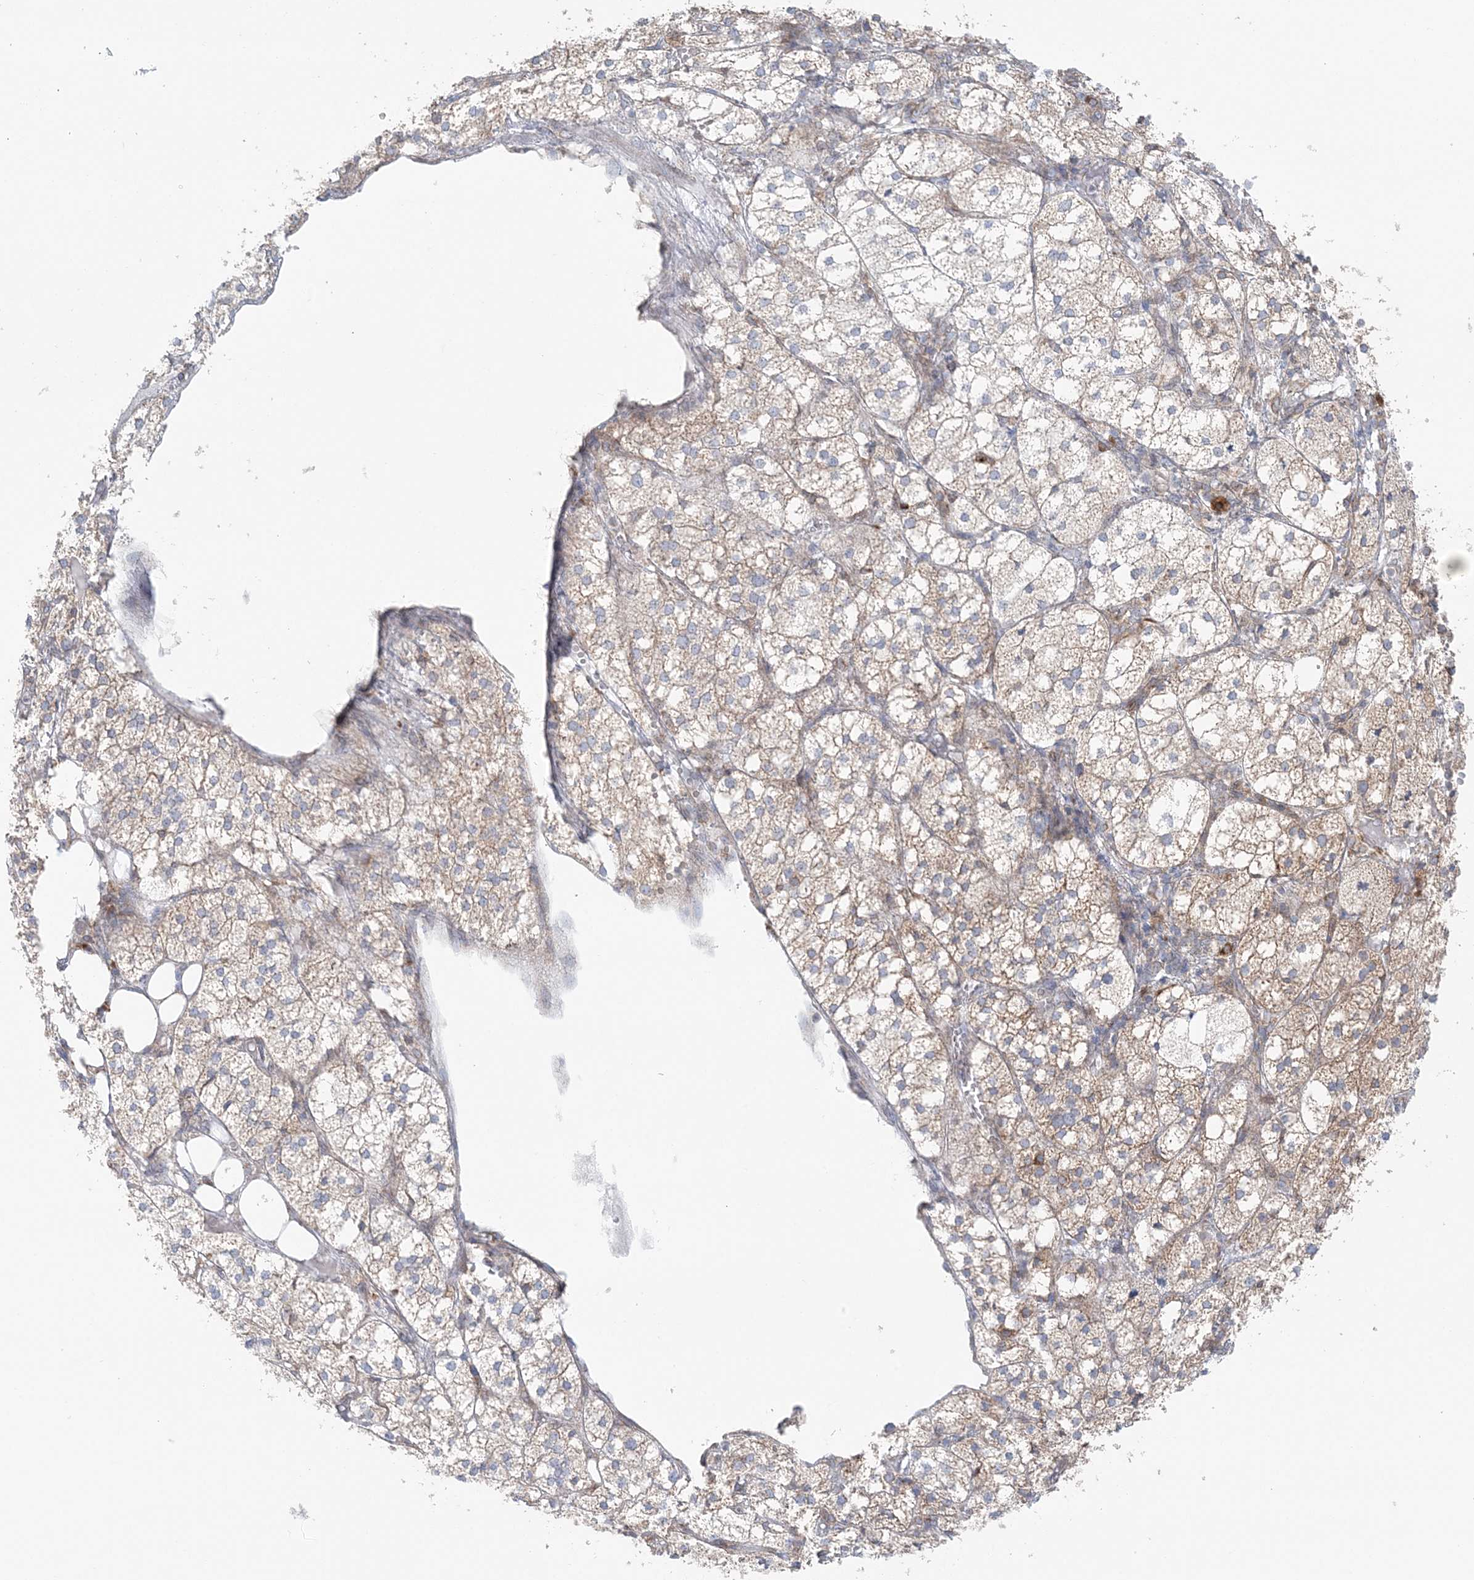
{"staining": {"intensity": "moderate", "quantity": ">75%", "location": "cytoplasmic/membranous"}, "tissue": "adrenal gland", "cell_type": "Glandular cells", "image_type": "normal", "snomed": [{"axis": "morphology", "description": "Normal tissue, NOS"}, {"axis": "topography", "description": "Adrenal gland"}], "caption": "Immunohistochemical staining of normal human adrenal gland reveals >75% levels of moderate cytoplasmic/membranous protein staining in approximately >75% of glandular cells.", "gene": "TMED10", "patient": {"sex": "female", "age": 61}}